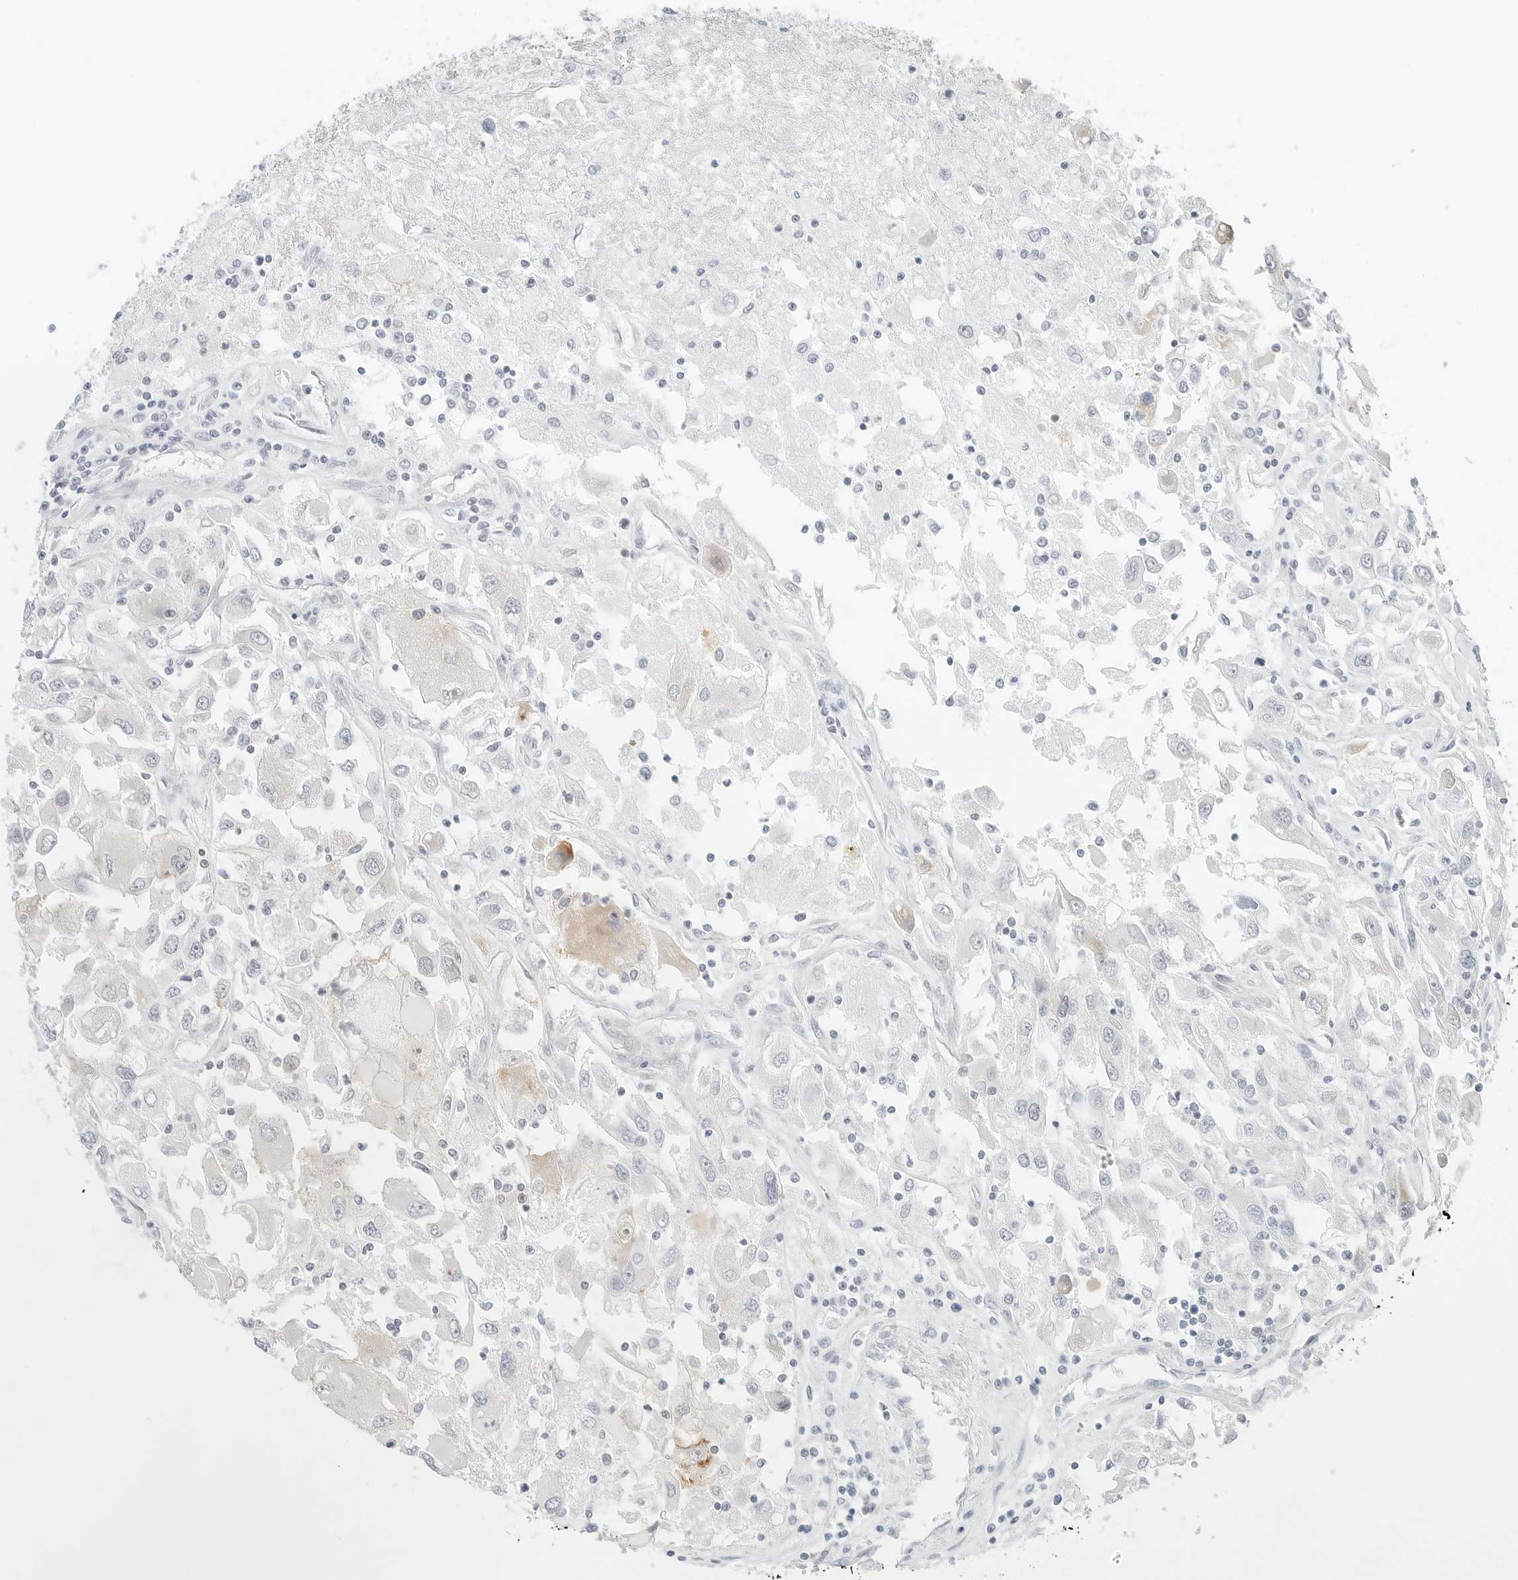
{"staining": {"intensity": "negative", "quantity": "none", "location": "none"}, "tissue": "renal cancer", "cell_type": "Tumor cells", "image_type": "cancer", "snomed": [{"axis": "morphology", "description": "Adenocarcinoma, NOS"}, {"axis": "topography", "description": "Kidney"}], "caption": "IHC micrograph of neoplastic tissue: human renal cancer stained with DAB (3,3'-diaminobenzidine) reveals no significant protein positivity in tumor cells.", "gene": "CCSAP", "patient": {"sex": "female", "age": 52}}